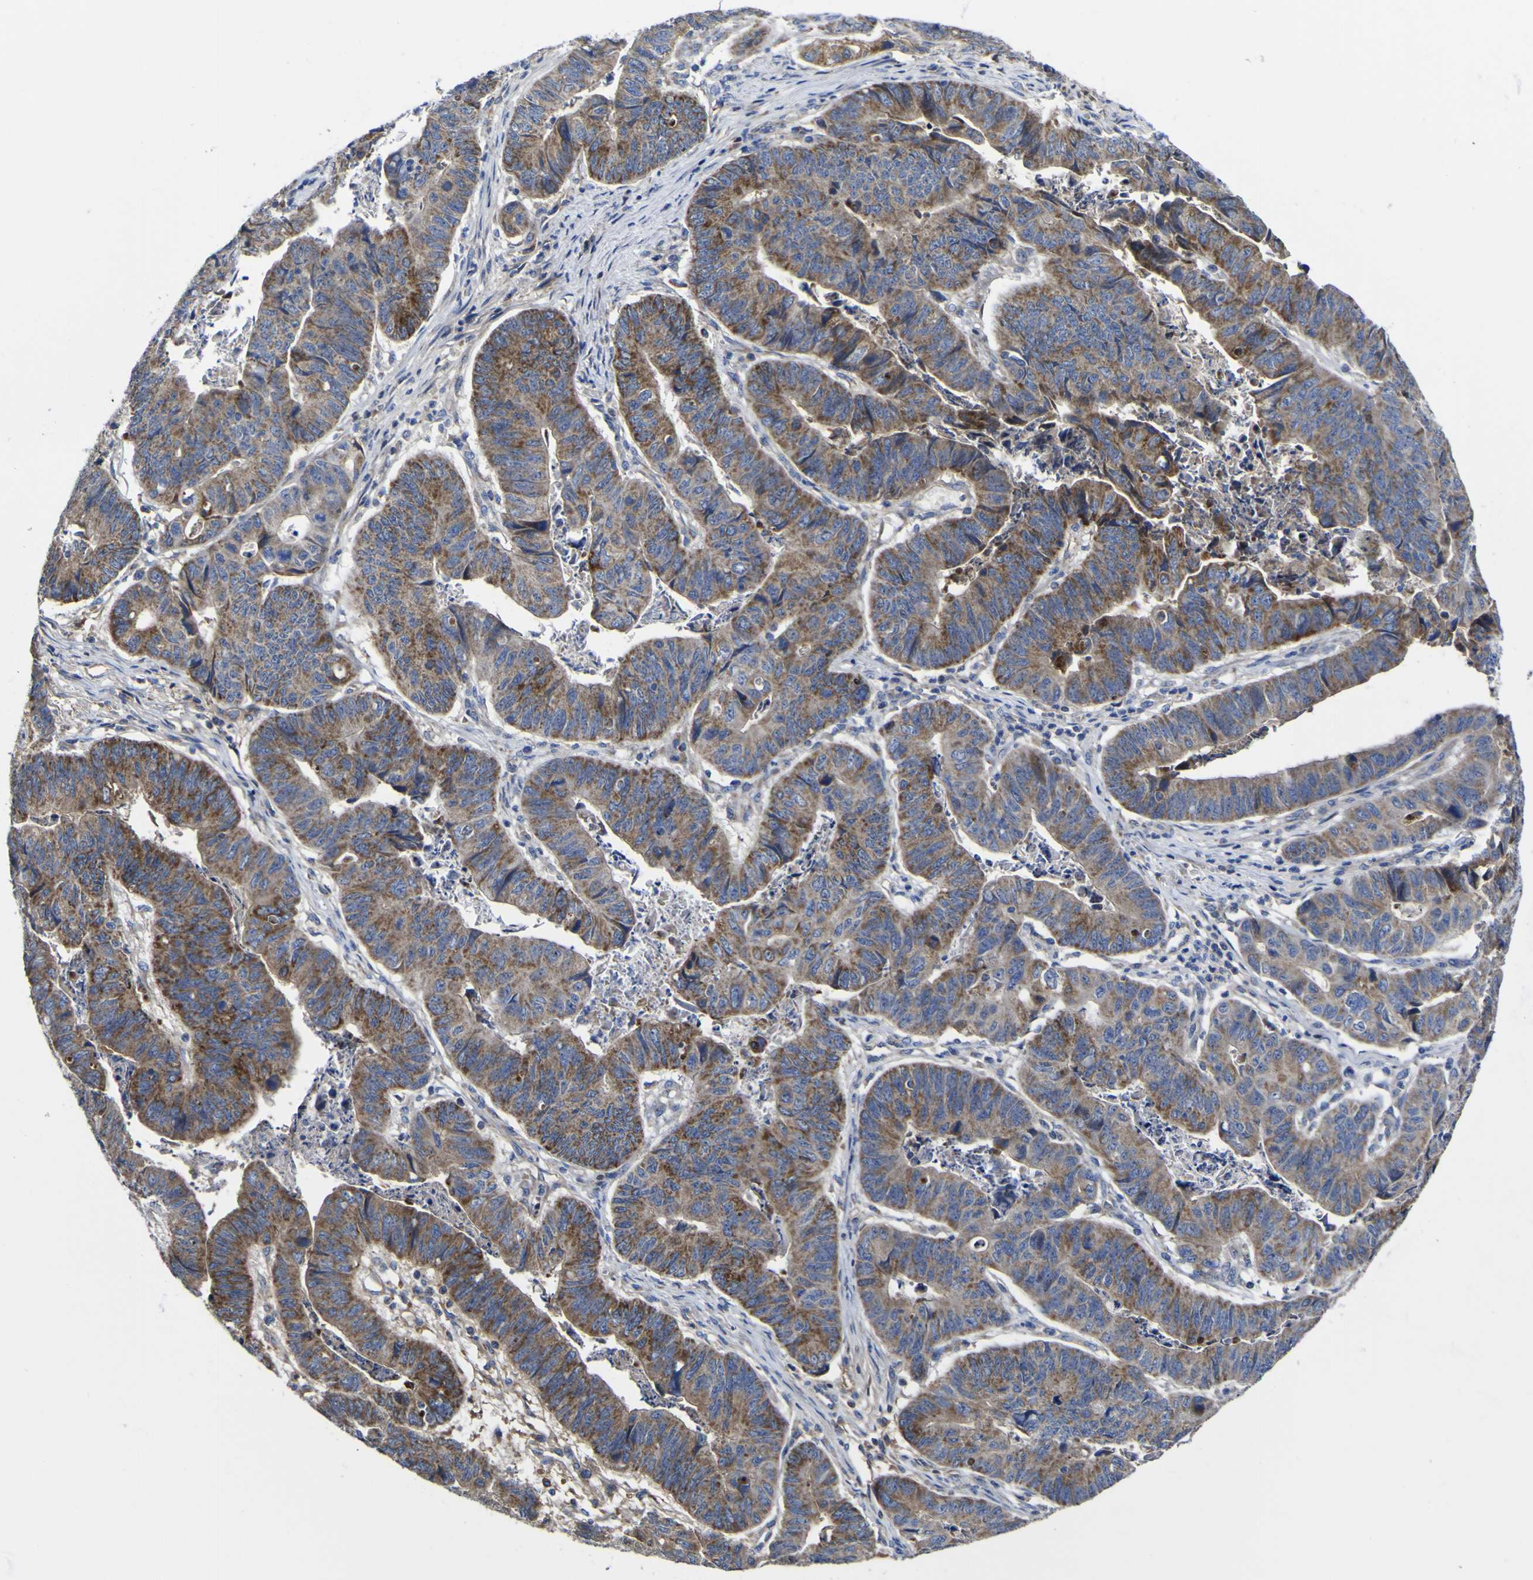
{"staining": {"intensity": "moderate", "quantity": ">75%", "location": "cytoplasmic/membranous"}, "tissue": "stomach cancer", "cell_type": "Tumor cells", "image_type": "cancer", "snomed": [{"axis": "morphology", "description": "Adenocarcinoma, NOS"}, {"axis": "topography", "description": "Stomach, lower"}], "caption": "A medium amount of moderate cytoplasmic/membranous staining is present in approximately >75% of tumor cells in stomach cancer (adenocarcinoma) tissue.", "gene": "CCDC90B", "patient": {"sex": "male", "age": 77}}